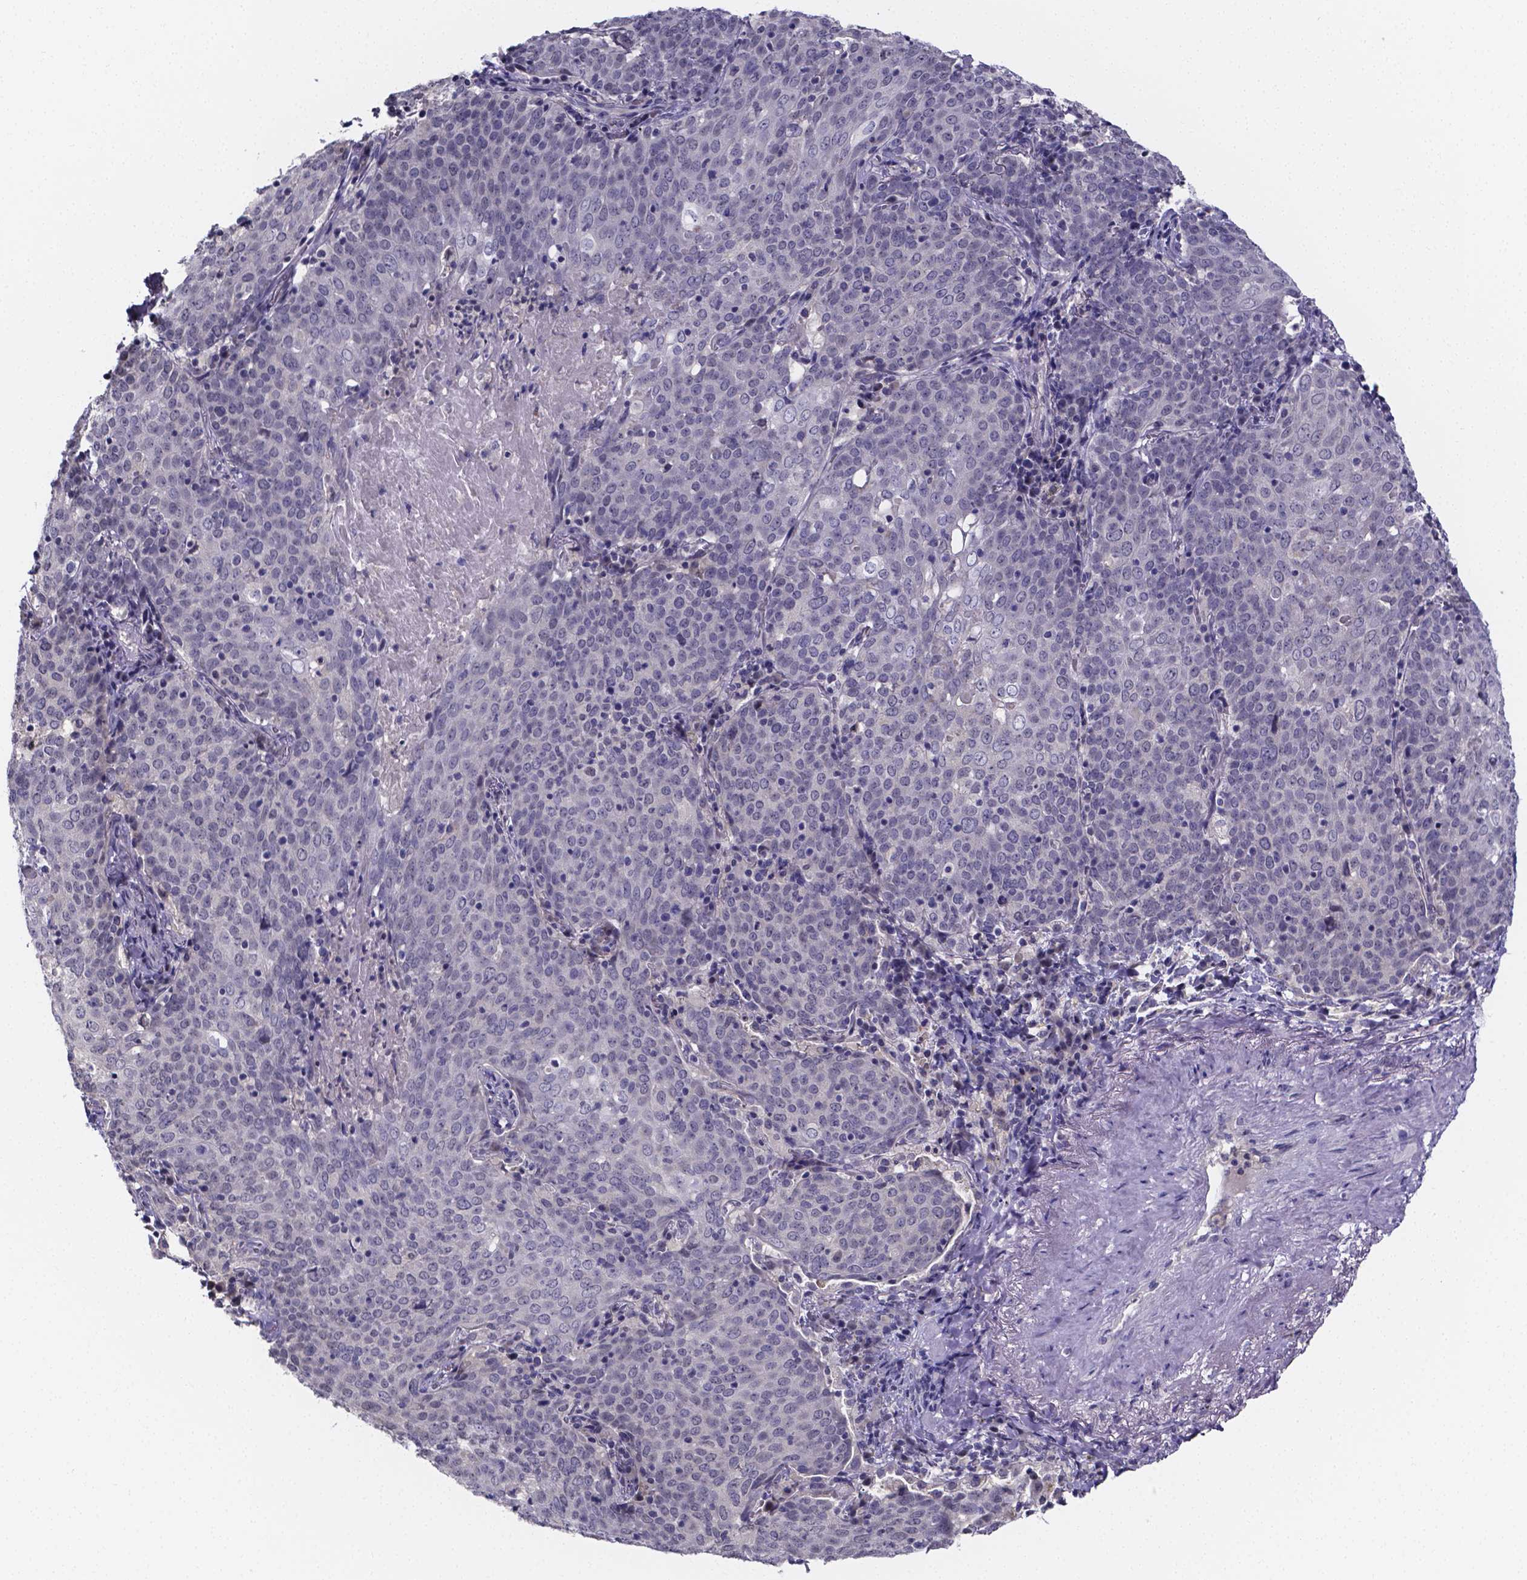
{"staining": {"intensity": "negative", "quantity": "none", "location": "none"}, "tissue": "lung cancer", "cell_type": "Tumor cells", "image_type": "cancer", "snomed": [{"axis": "morphology", "description": "Squamous cell carcinoma, NOS"}, {"axis": "topography", "description": "Lung"}], "caption": "Tumor cells show no significant positivity in lung cancer.", "gene": "IZUMO1", "patient": {"sex": "male", "age": 82}}